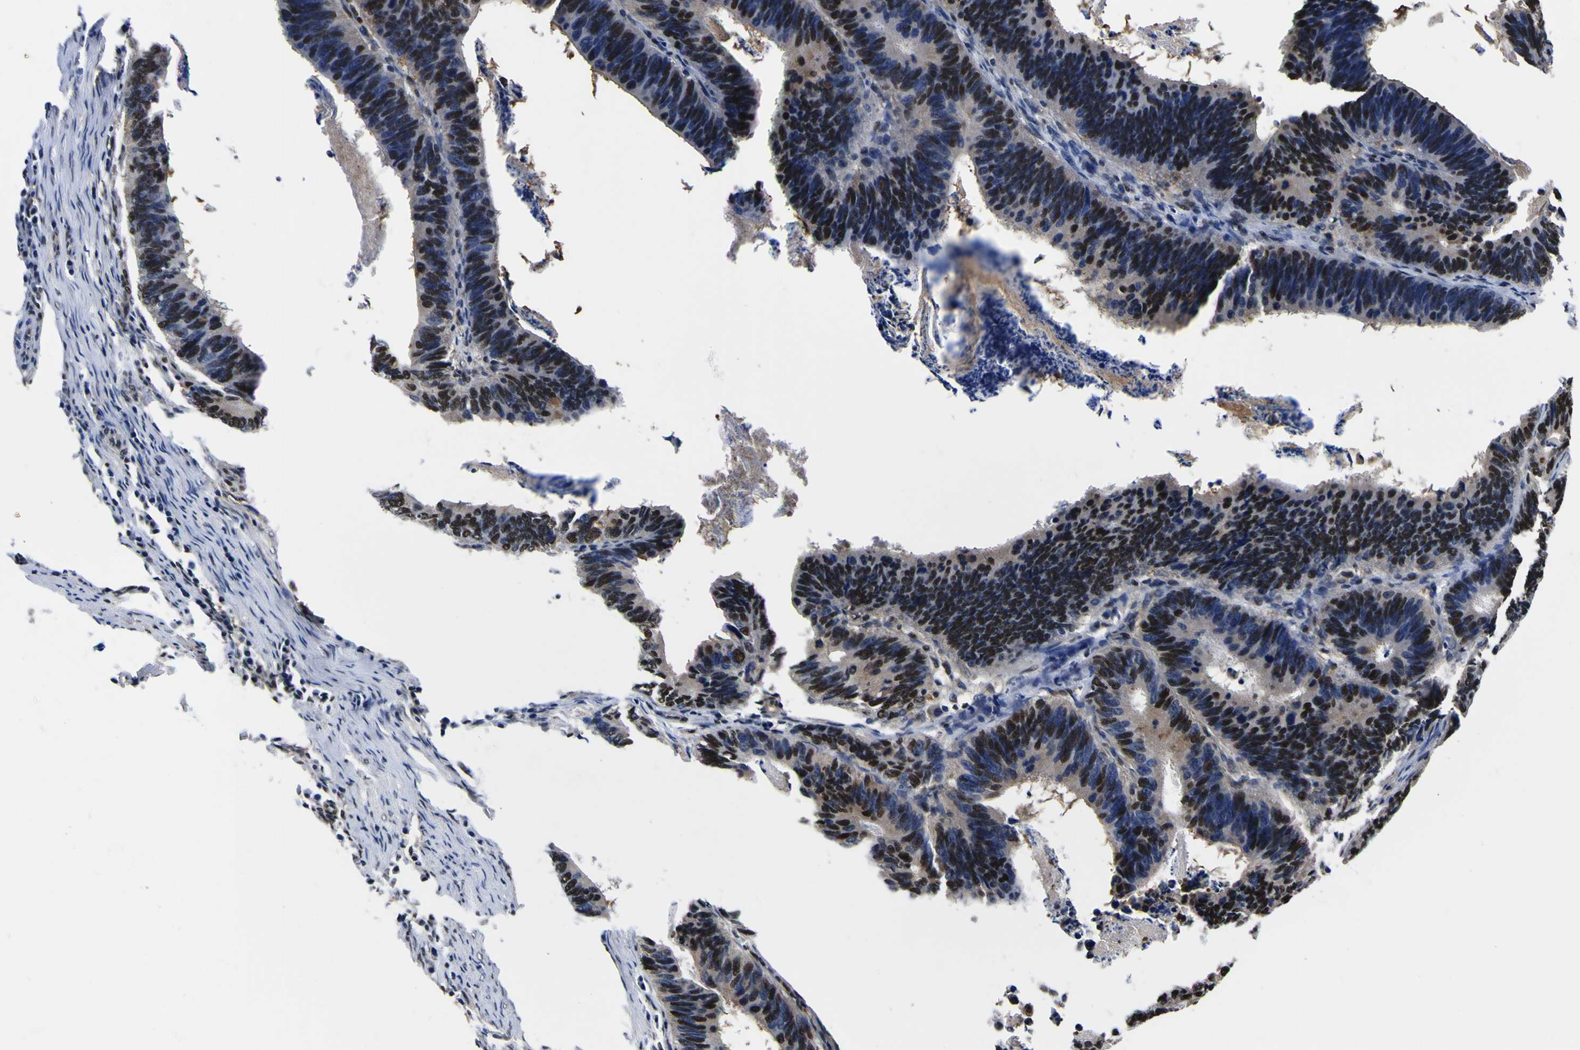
{"staining": {"intensity": "strong", "quantity": "25%-75%", "location": "nuclear"}, "tissue": "colorectal cancer", "cell_type": "Tumor cells", "image_type": "cancer", "snomed": [{"axis": "morphology", "description": "Adenocarcinoma, NOS"}, {"axis": "topography", "description": "Colon"}], "caption": "Protein positivity by immunohistochemistry (IHC) demonstrates strong nuclear expression in about 25%-75% of tumor cells in adenocarcinoma (colorectal).", "gene": "FAM110B", "patient": {"sex": "male", "age": 72}}